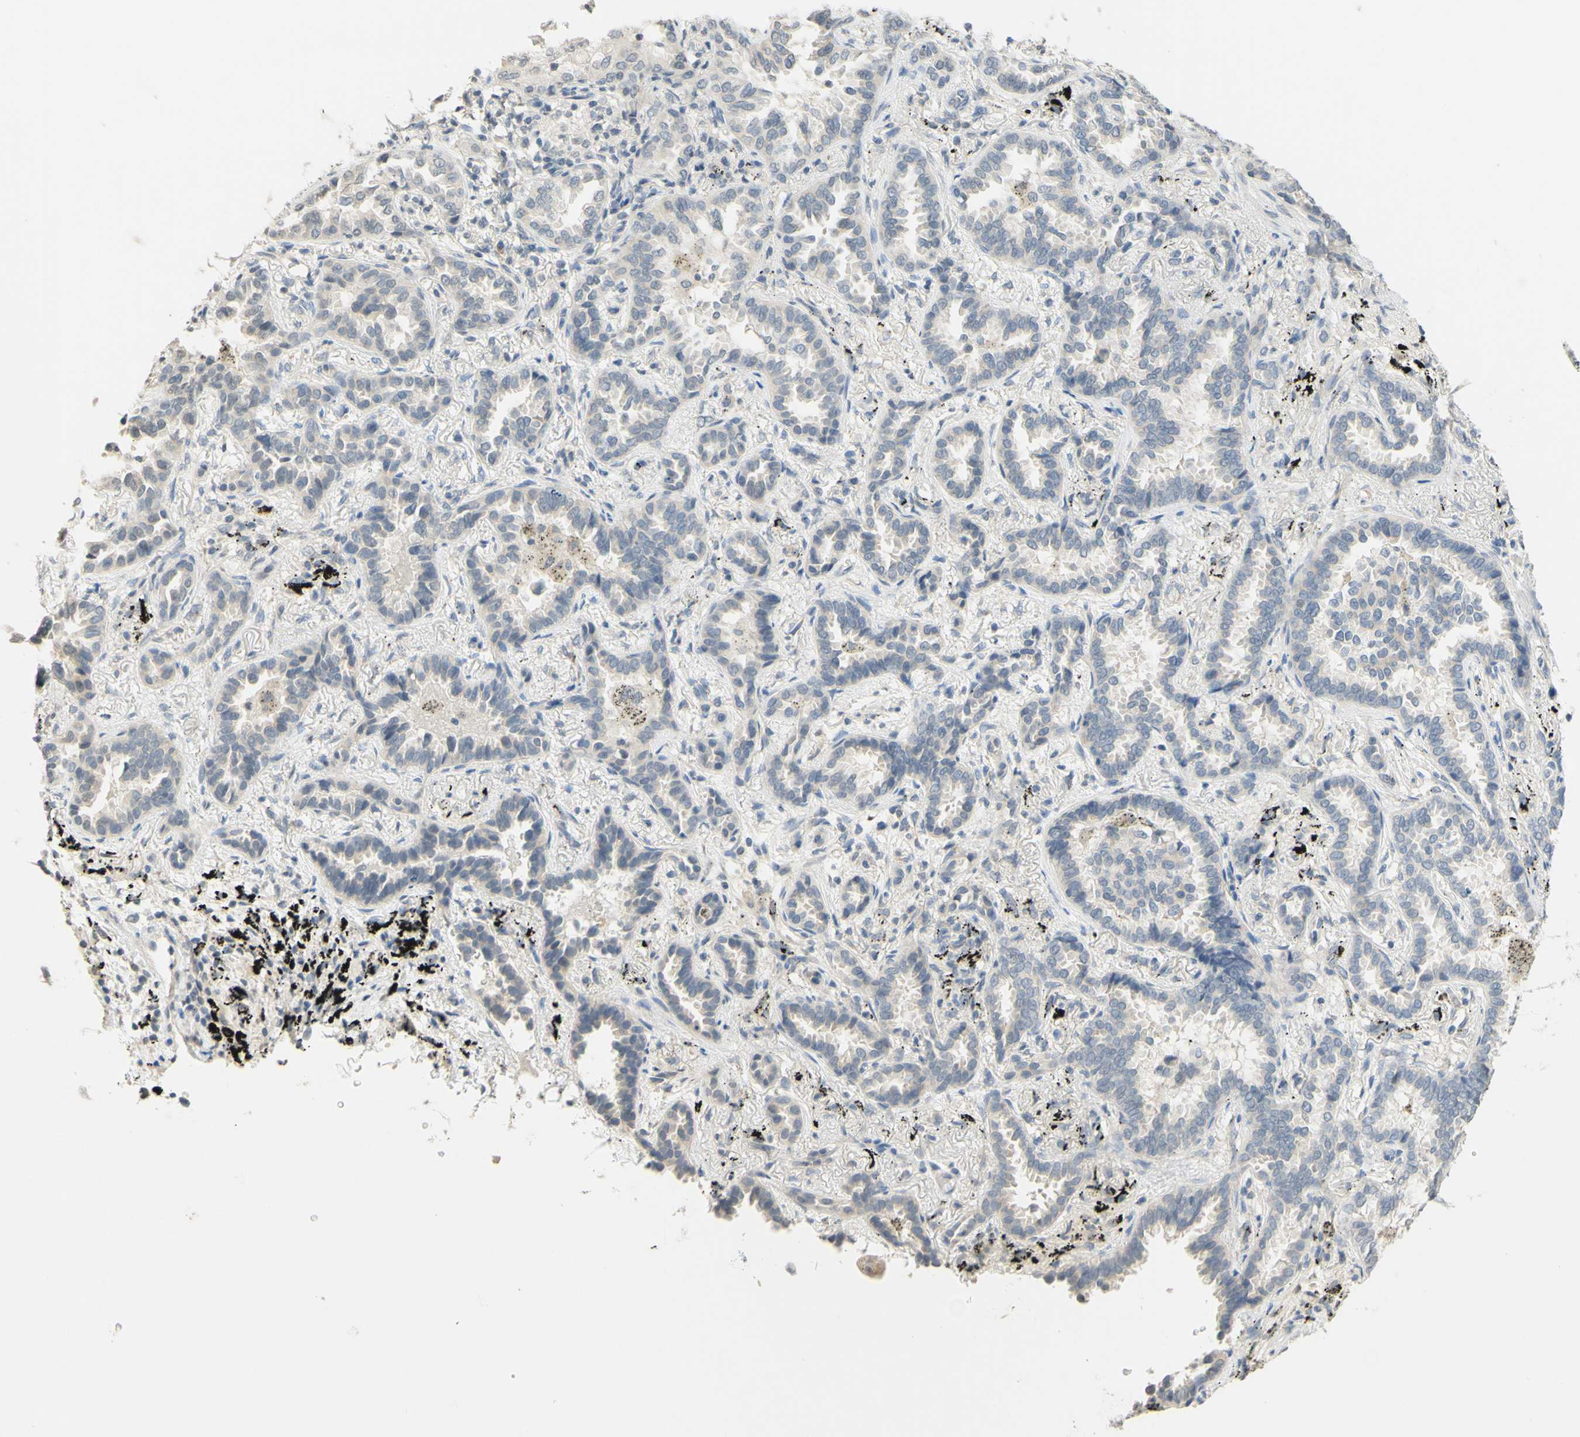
{"staining": {"intensity": "weak", "quantity": "<25%", "location": "cytoplasmic/membranous"}, "tissue": "lung cancer", "cell_type": "Tumor cells", "image_type": "cancer", "snomed": [{"axis": "morphology", "description": "Normal tissue, NOS"}, {"axis": "morphology", "description": "Adenocarcinoma, NOS"}, {"axis": "topography", "description": "Lung"}], "caption": "This is an immunohistochemistry histopathology image of human lung cancer (adenocarcinoma). There is no positivity in tumor cells.", "gene": "MAG", "patient": {"sex": "male", "age": 59}}